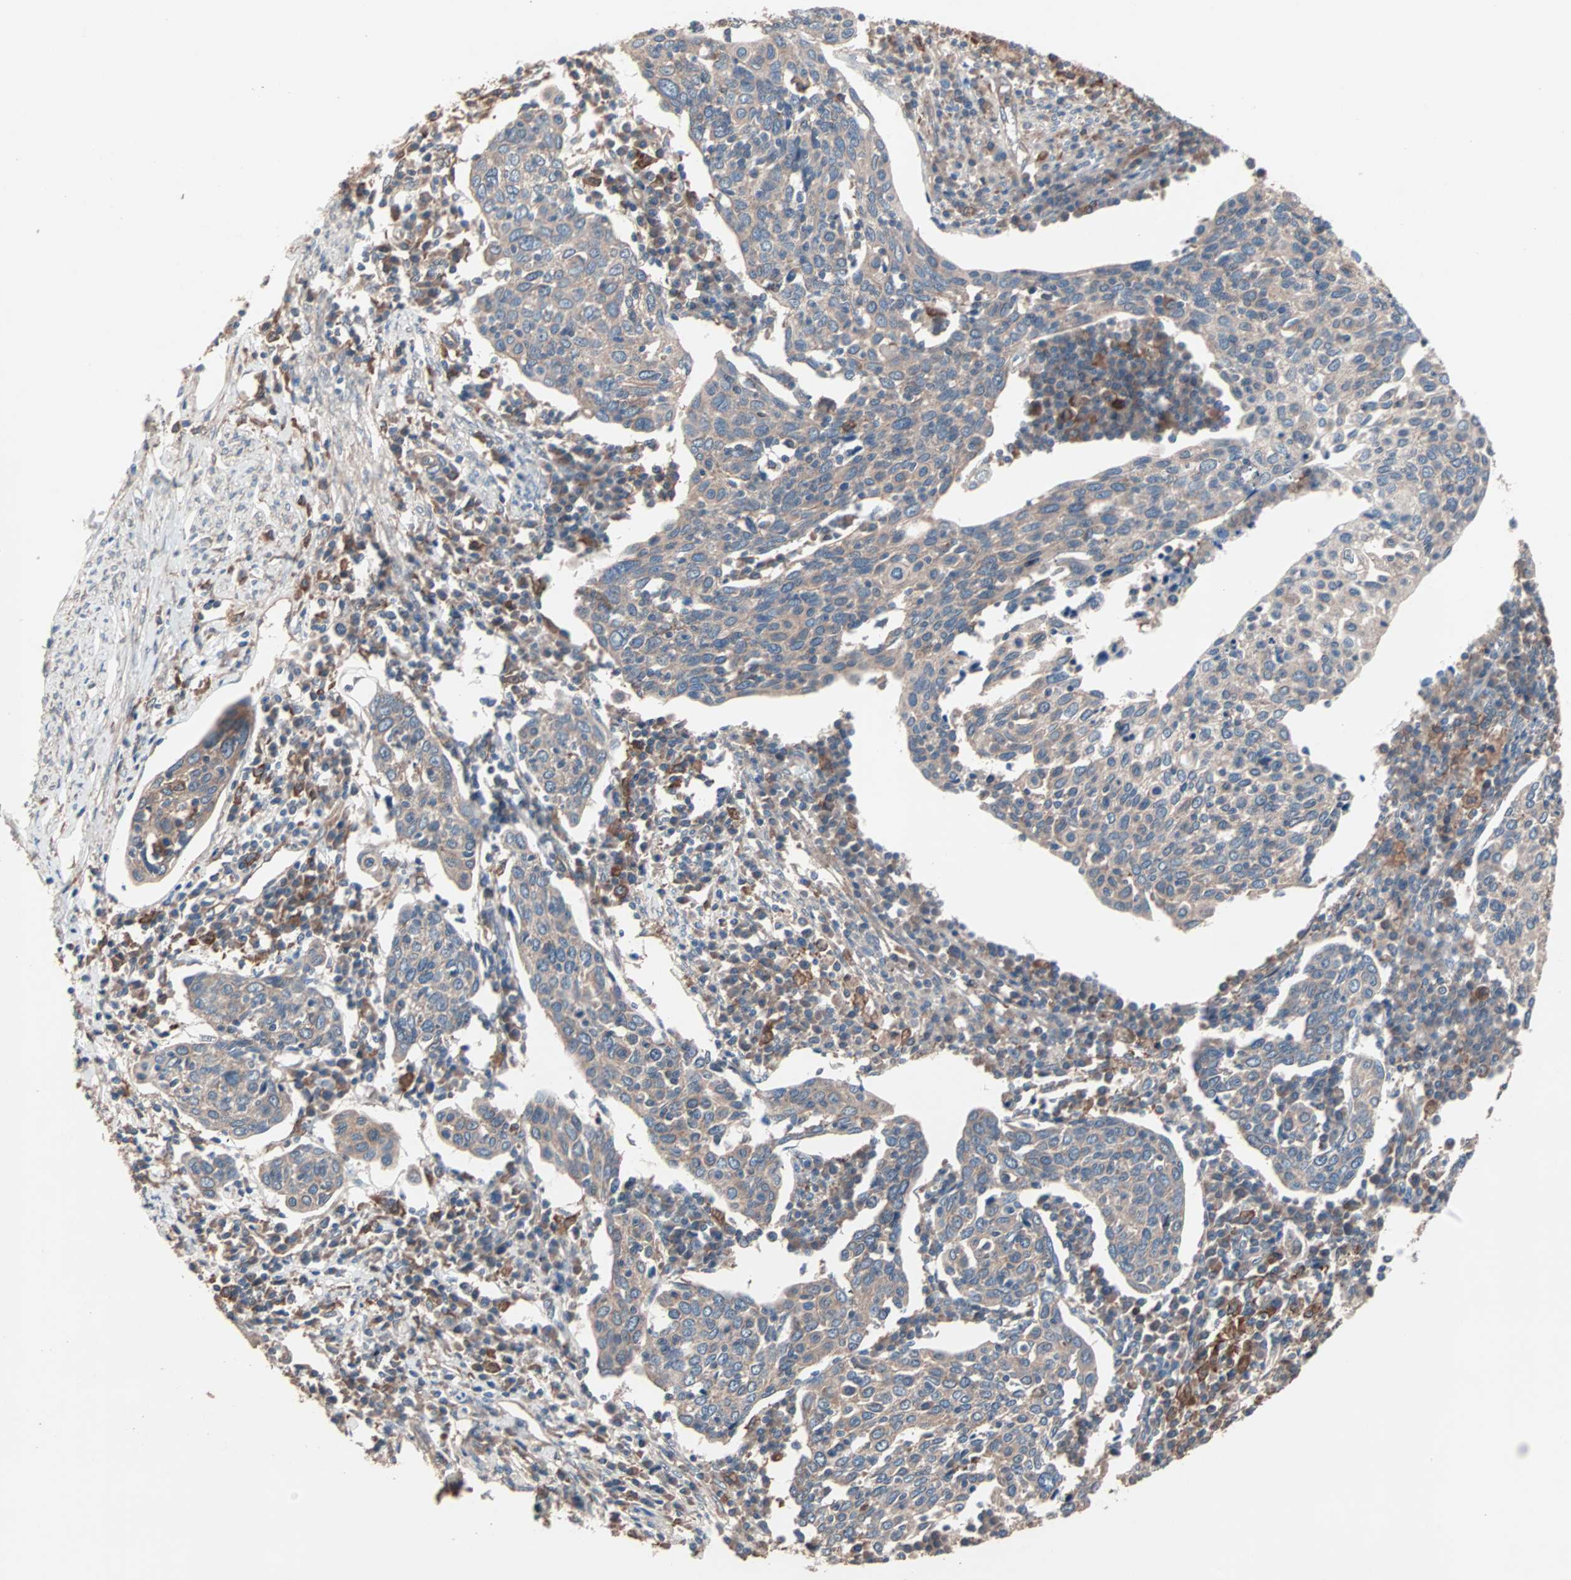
{"staining": {"intensity": "weak", "quantity": "25%-75%", "location": "cytoplasmic/membranous"}, "tissue": "cervical cancer", "cell_type": "Tumor cells", "image_type": "cancer", "snomed": [{"axis": "morphology", "description": "Squamous cell carcinoma, NOS"}, {"axis": "topography", "description": "Cervix"}], "caption": "Human cervical squamous cell carcinoma stained with a brown dye demonstrates weak cytoplasmic/membranous positive positivity in approximately 25%-75% of tumor cells.", "gene": "ATG7", "patient": {"sex": "female", "age": 40}}